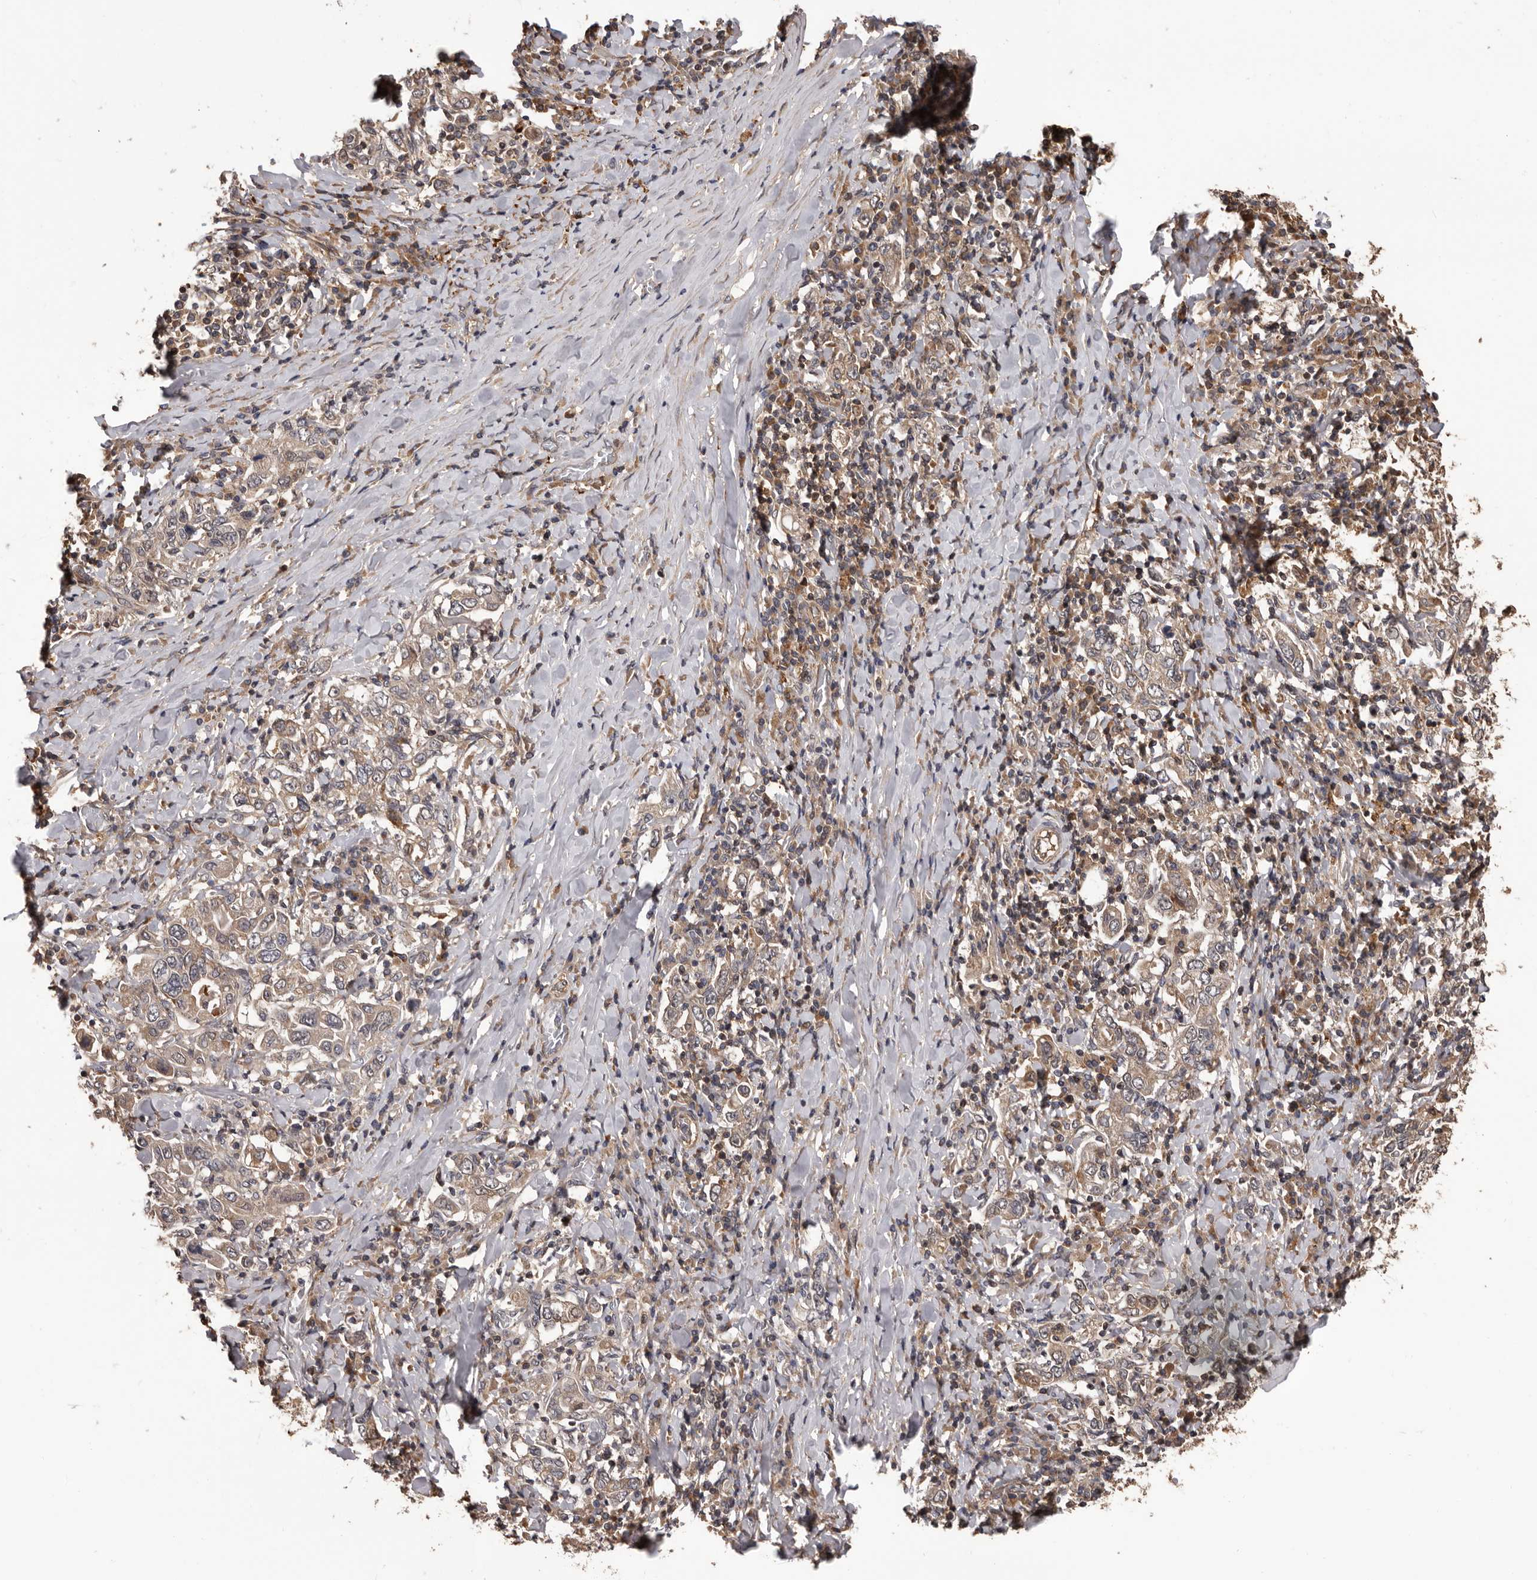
{"staining": {"intensity": "weak", "quantity": ">75%", "location": "cytoplasmic/membranous"}, "tissue": "stomach cancer", "cell_type": "Tumor cells", "image_type": "cancer", "snomed": [{"axis": "morphology", "description": "Adenocarcinoma, NOS"}, {"axis": "topography", "description": "Stomach, upper"}], "caption": "Human stomach adenocarcinoma stained for a protein (brown) displays weak cytoplasmic/membranous positive staining in about >75% of tumor cells.", "gene": "ADAMTS2", "patient": {"sex": "male", "age": 62}}